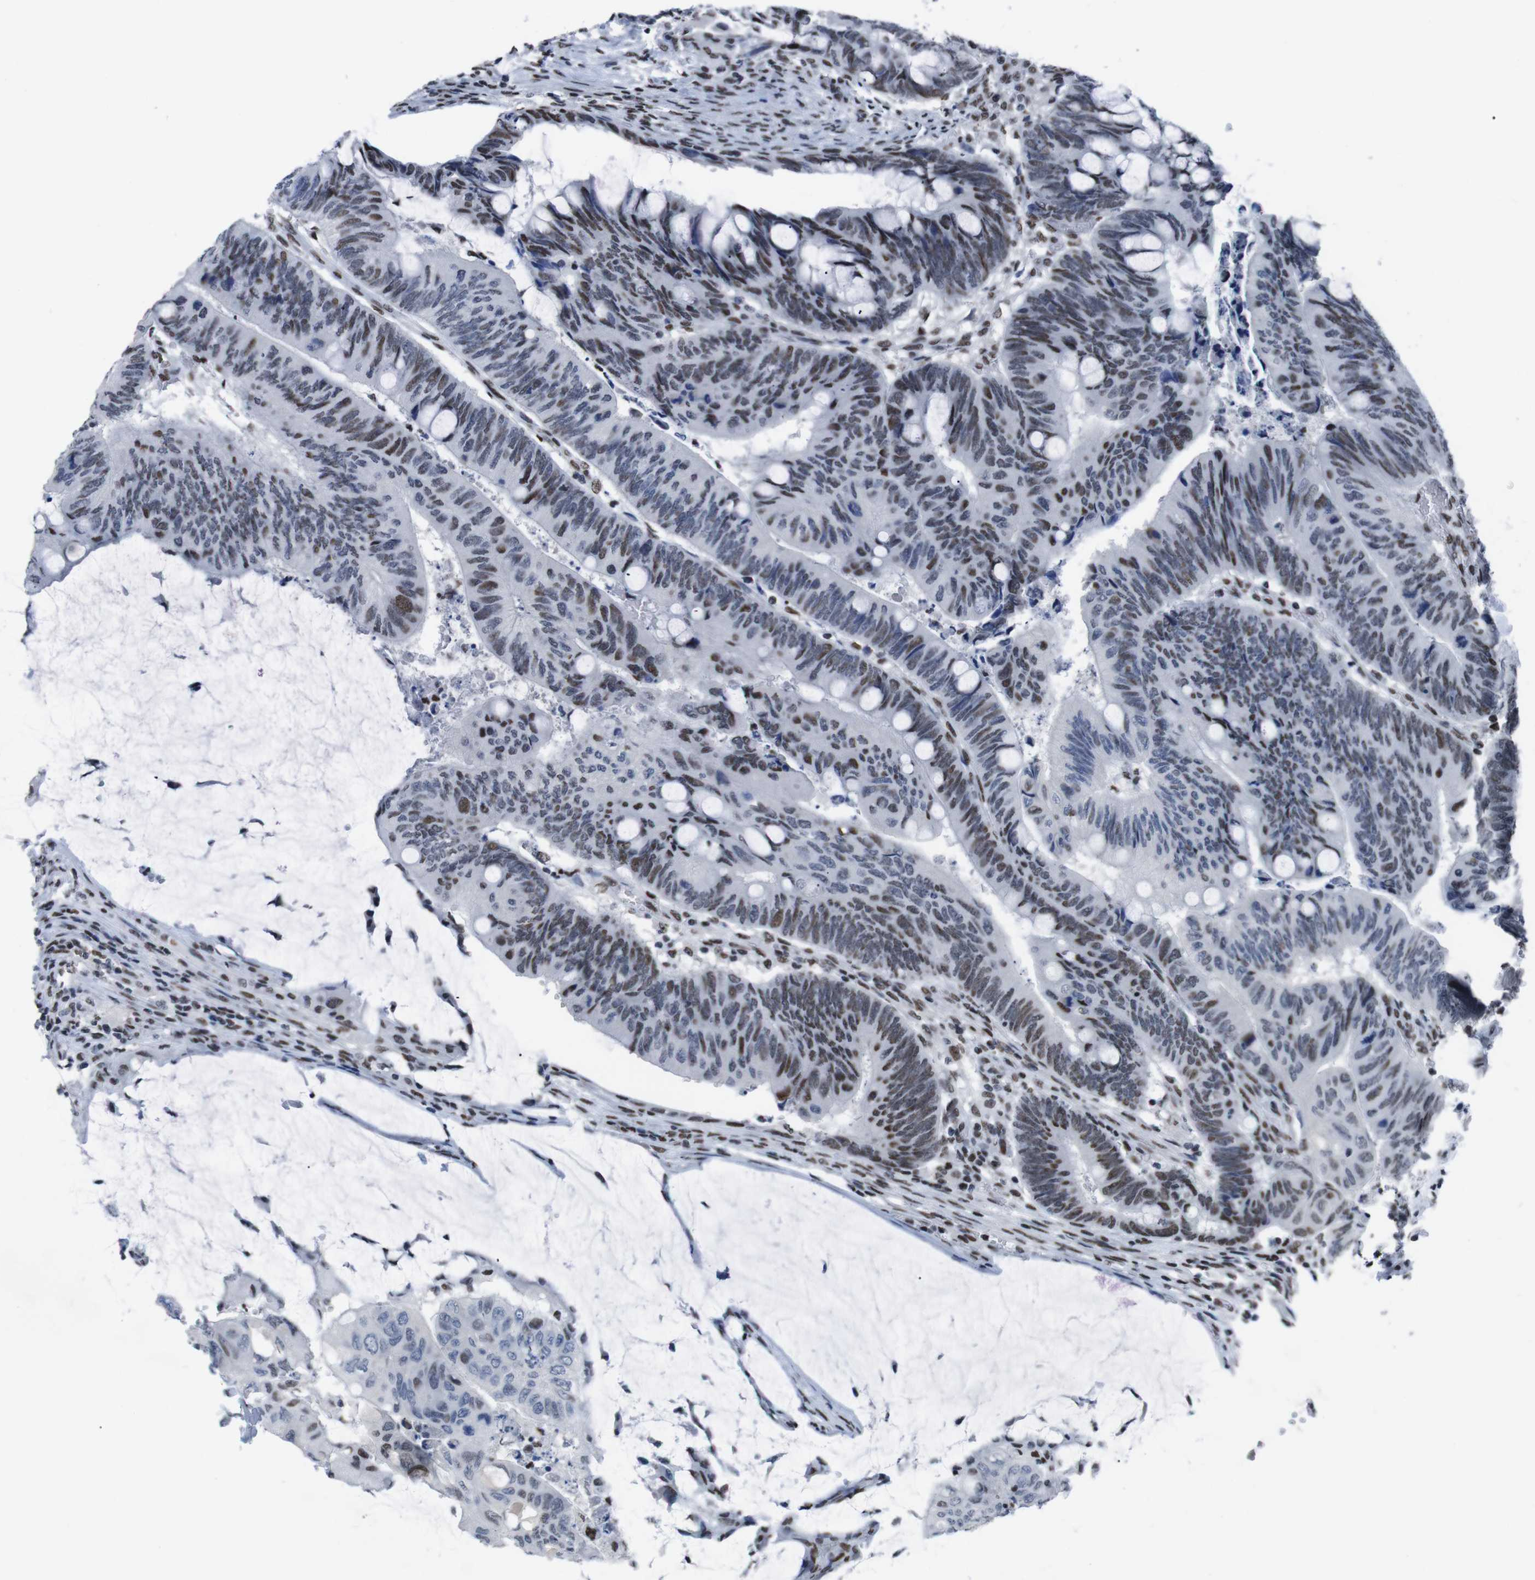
{"staining": {"intensity": "moderate", "quantity": ">75%", "location": "nuclear"}, "tissue": "colorectal cancer", "cell_type": "Tumor cells", "image_type": "cancer", "snomed": [{"axis": "morphology", "description": "Normal tissue, NOS"}, {"axis": "morphology", "description": "Adenocarcinoma, NOS"}, {"axis": "topography", "description": "Rectum"}, {"axis": "topography", "description": "Peripheral nerve tissue"}], "caption": "The photomicrograph shows a brown stain indicating the presence of a protein in the nuclear of tumor cells in colorectal cancer. (brown staining indicates protein expression, while blue staining denotes nuclei).", "gene": "PIP4P2", "patient": {"sex": "male", "age": 92}}